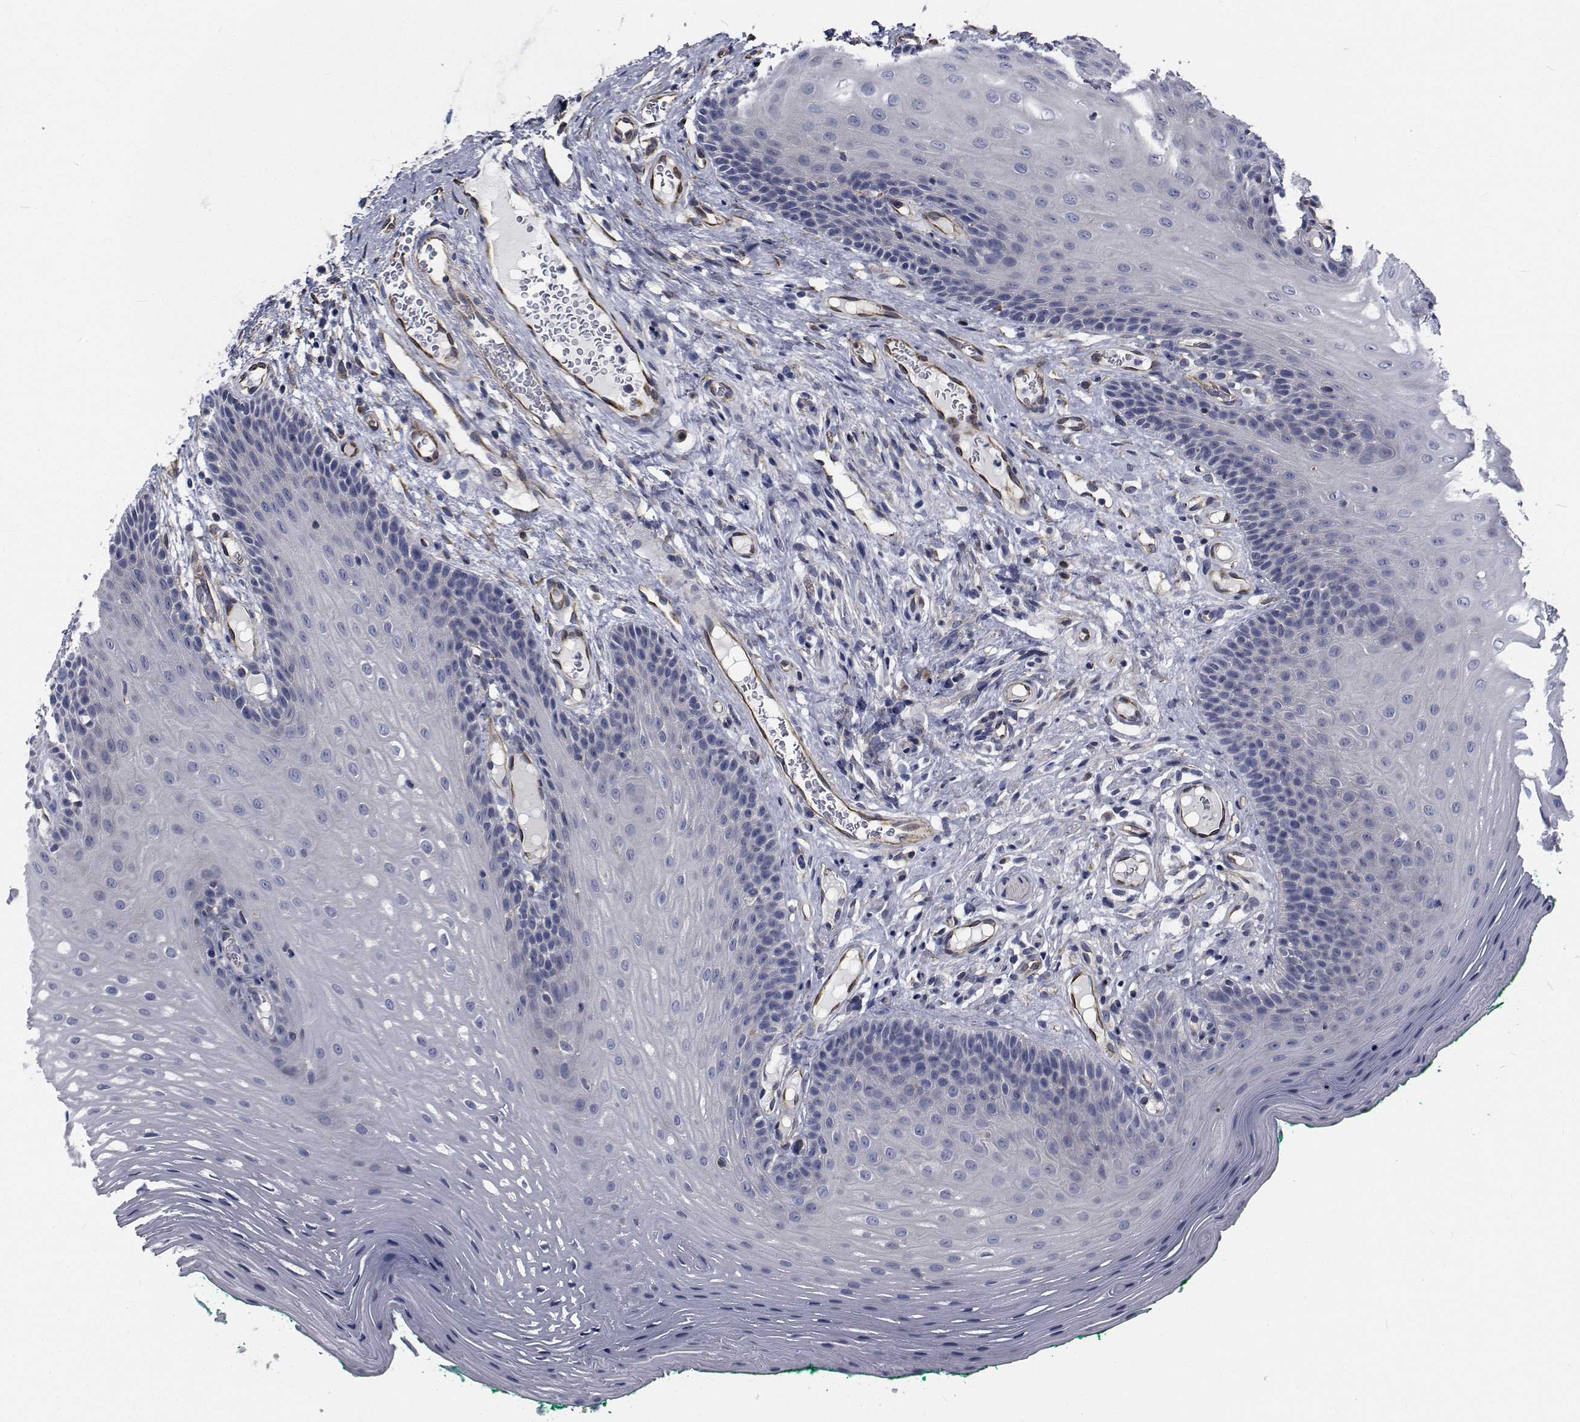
{"staining": {"intensity": "negative", "quantity": "none", "location": "none"}, "tissue": "oral mucosa", "cell_type": "Squamous epithelial cells", "image_type": "normal", "snomed": [{"axis": "morphology", "description": "Normal tissue, NOS"}, {"axis": "morphology", "description": "Squamous cell carcinoma, NOS"}, {"axis": "topography", "description": "Oral tissue"}, {"axis": "topography", "description": "Head-Neck"}], "caption": "Immunohistochemistry of normal oral mucosa demonstrates no positivity in squamous epithelial cells.", "gene": "TTBK1", "patient": {"sex": "male", "age": 78}}